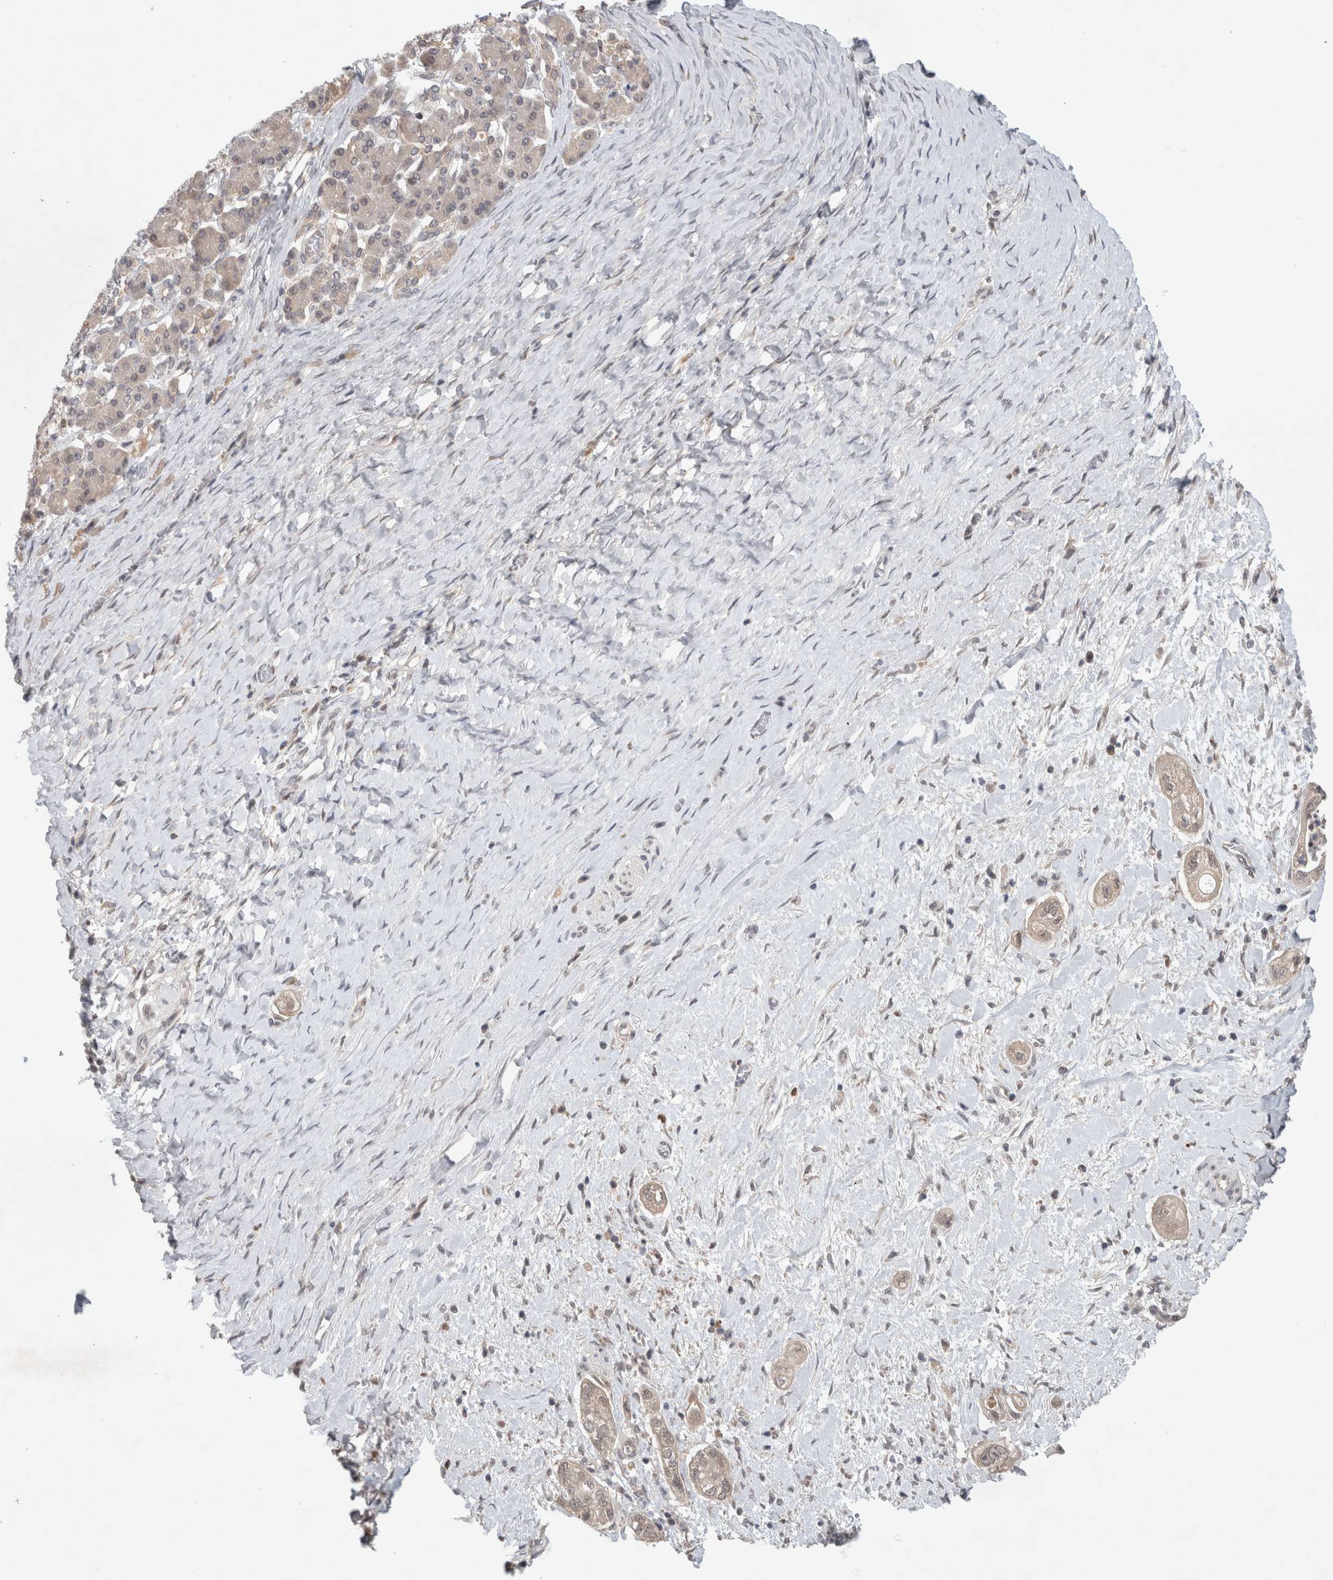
{"staining": {"intensity": "weak", "quantity": "<25%", "location": "cytoplasmic/membranous"}, "tissue": "pancreatic cancer", "cell_type": "Tumor cells", "image_type": "cancer", "snomed": [{"axis": "morphology", "description": "Adenocarcinoma, NOS"}, {"axis": "topography", "description": "Pancreas"}], "caption": "DAB (3,3'-diaminobenzidine) immunohistochemical staining of human adenocarcinoma (pancreatic) shows no significant staining in tumor cells. Nuclei are stained in blue.", "gene": "RASAL2", "patient": {"sex": "male", "age": 58}}